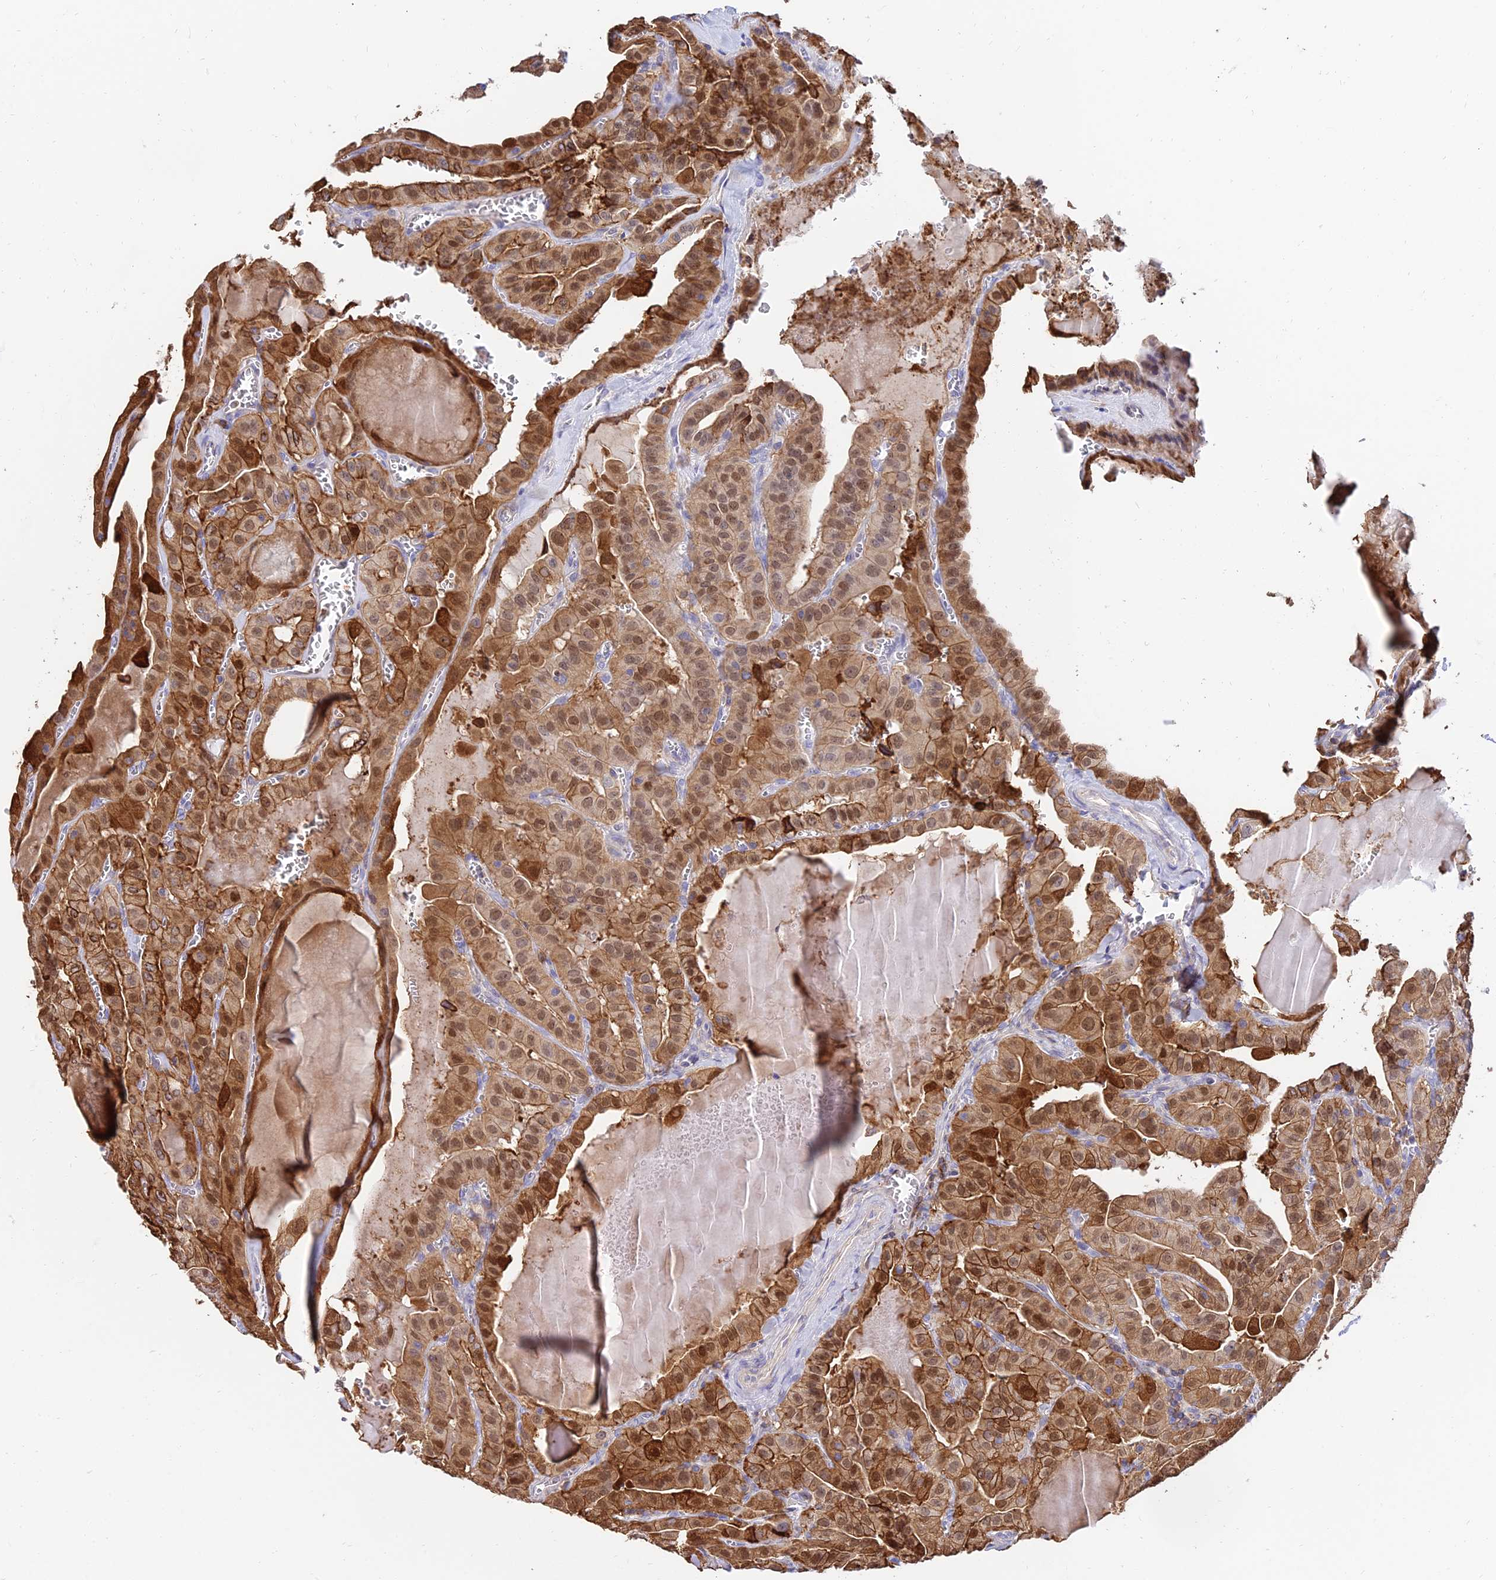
{"staining": {"intensity": "moderate", "quantity": ">75%", "location": "cytoplasmic/membranous,nuclear"}, "tissue": "thyroid cancer", "cell_type": "Tumor cells", "image_type": "cancer", "snomed": [{"axis": "morphology", "description": "Papillary adenocarcinoma, NOS"}, {"axis": "topography", "description": "Thyroid gland"}], "caption": "A brown stain highlights moderate cytoplasmic/membranous and nuclear positivity of a protein in human papillary adenocarcinoma (thyroid) tumor cells. (Stains: DAB (3,3'-diaminobenzidine) in brown, nuclei in blue, Microscopy: brightfield microscopy at high magnification).", "gene": "SREK1IP1", "patient": {"sex": "male", "age": 52}}